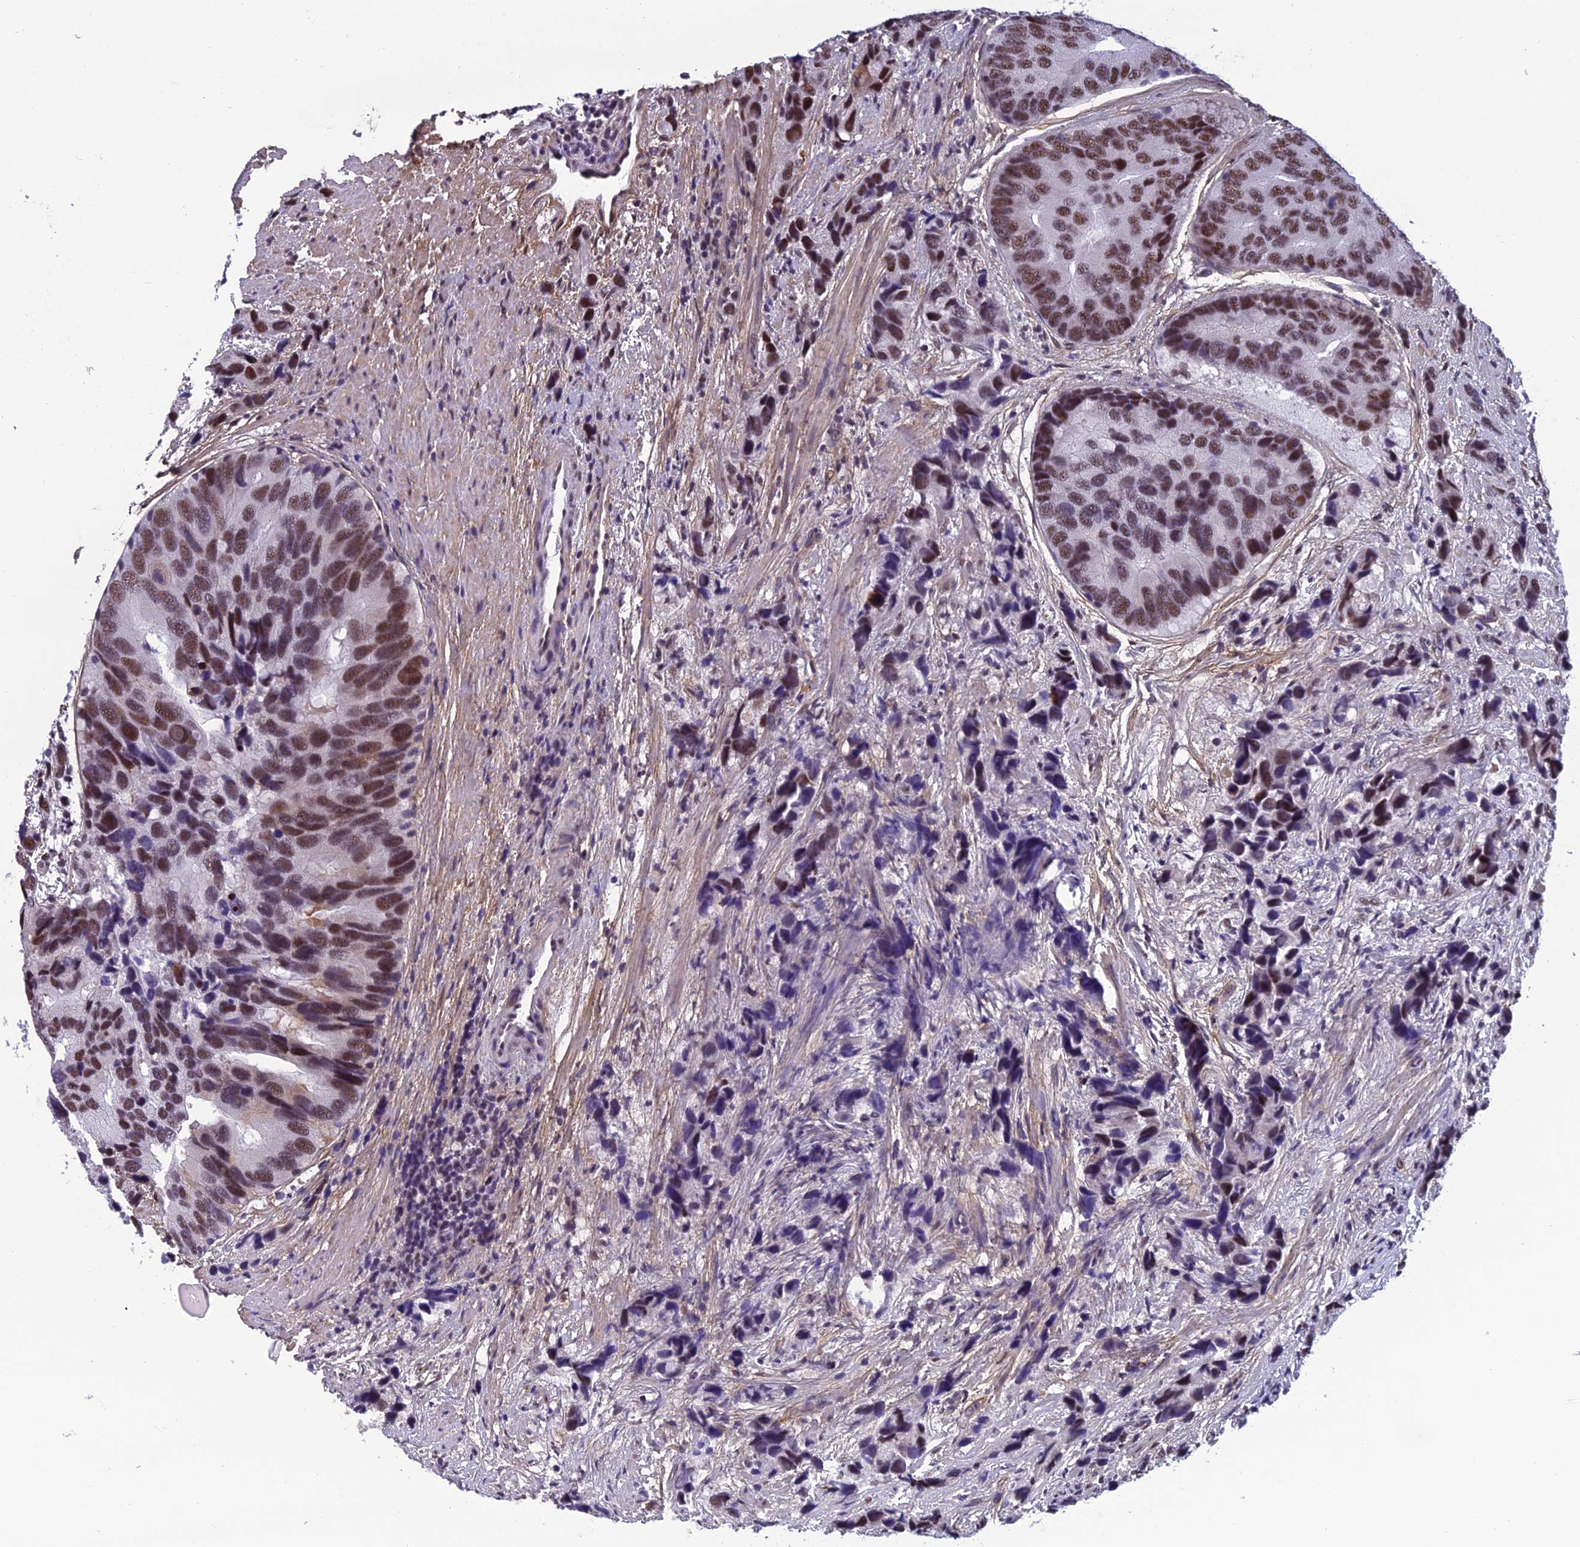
{"staining": {"intensity": "moderate", "quantity": ">75%", "location": "nuclear"}, "tissue": "prostate cancer", "cell_type": "Tumor cells", "image_type": "cancer", "snomed": [{"axis": "morphology", "description": "Adenocarcinoma, High grade"}, {"axis": "topography", "description": "Prostate"}], "caption": "The histopathology image exhibits a brown stain indicating the presence of a protein in the nuclear of tumor cells in prostate cancer (adenocarcinoma (high-grade)).", "gene": "RSRC1", "patient": {"sex": "male", "age": 62}}